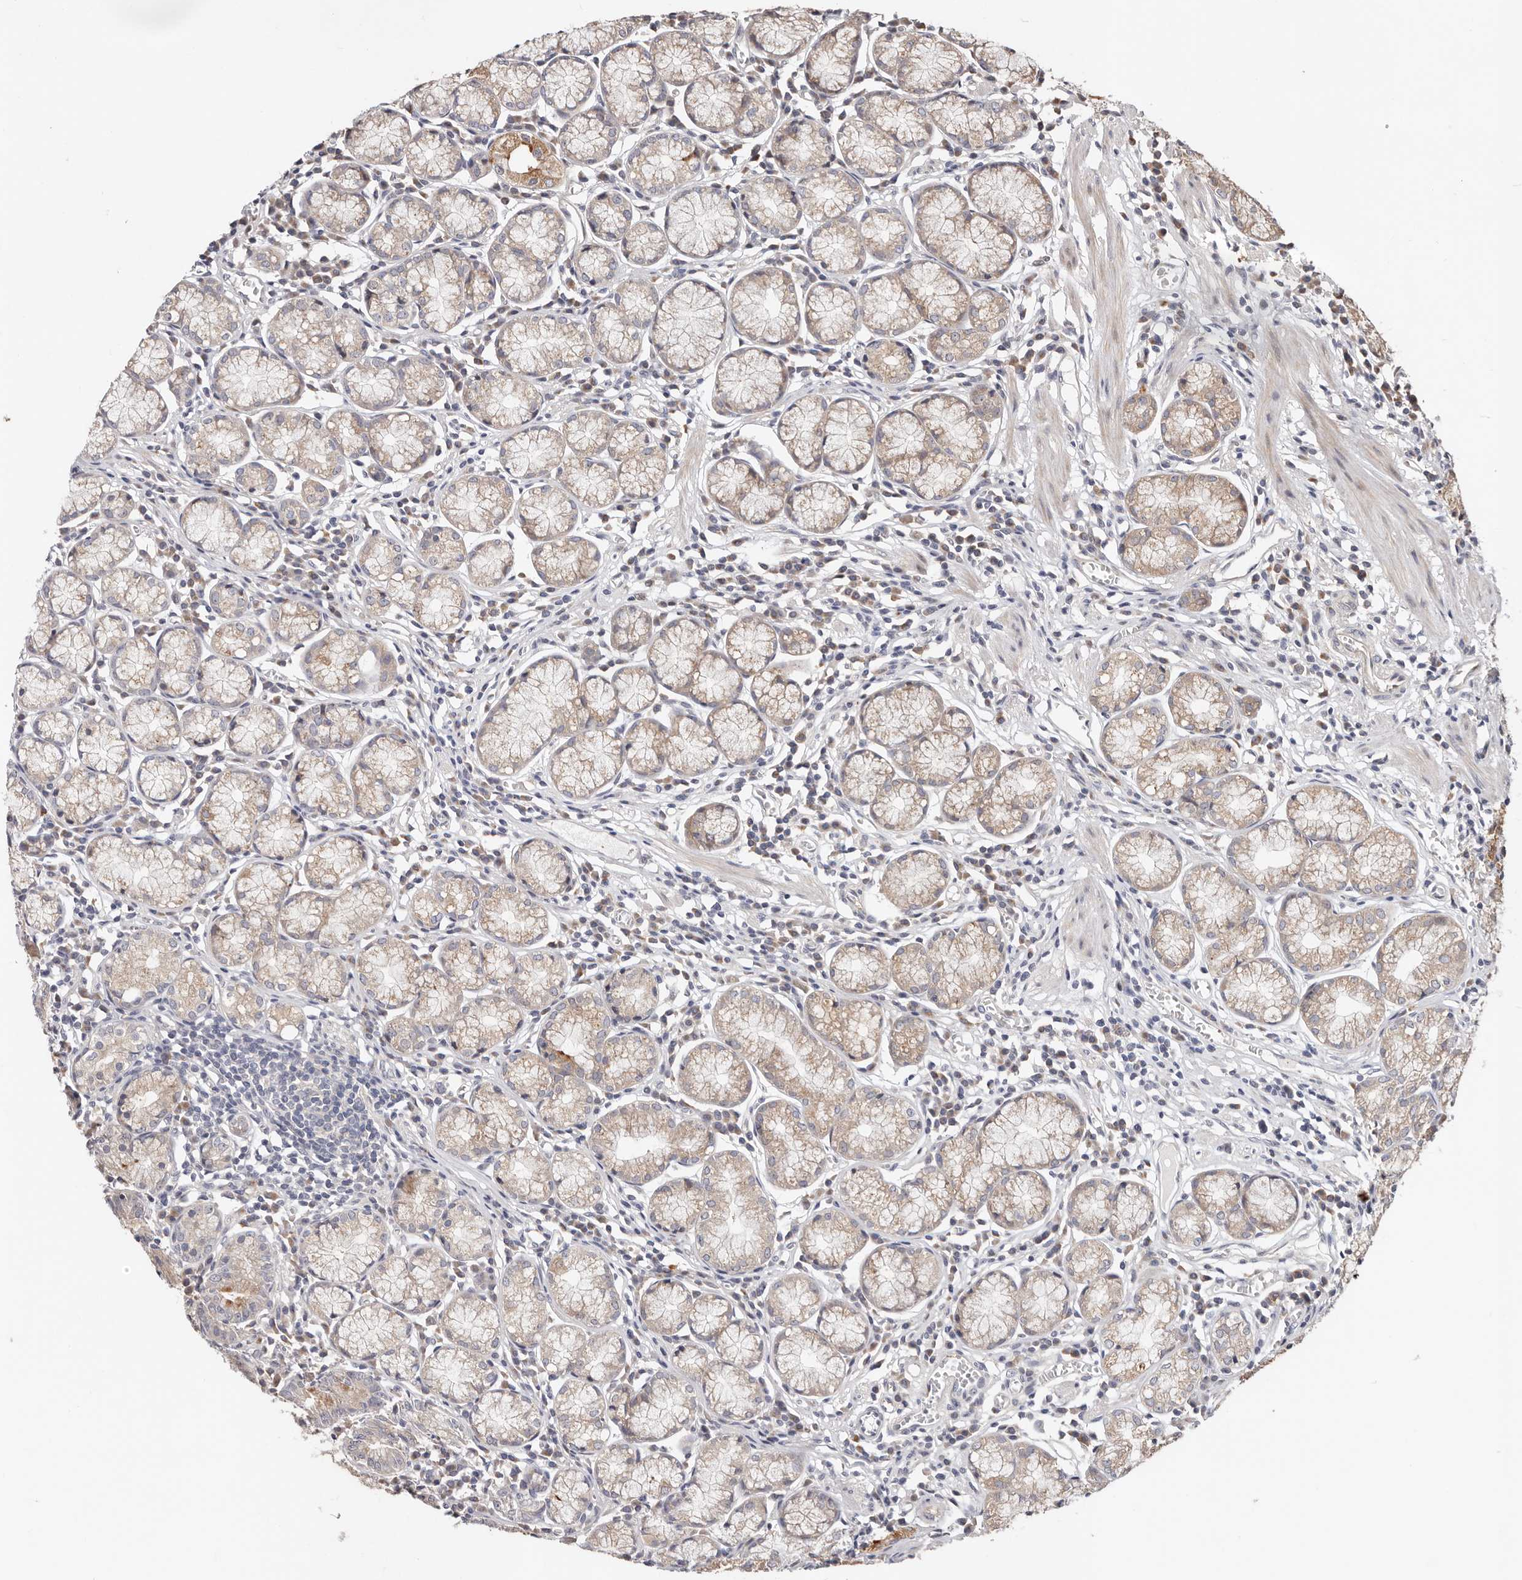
{"staining": {"intensity": "moderate", "quantity": "25%-75%", "location": "cytoplasmic/membranous"}, "tissue": "stomach", "cell_type": "Glandular cells", "image_type": "normal", "snomed": [{"axis": "morphology", "description": "Normal tissue, NOS"}, {"axis": "topography", "description": "Stomach"}], "caption": "An IHC photomicrograph of benign tissue is shown. Protein staining in brown shows moderate cytoplasmic/membranous positivity in stomach within glandular cells. Immunohistochemistry stains the protein of interest in brown and the nuclei are stained blue.", "gene": "USP33", "patient": {"sex": "male", "age": 55}}